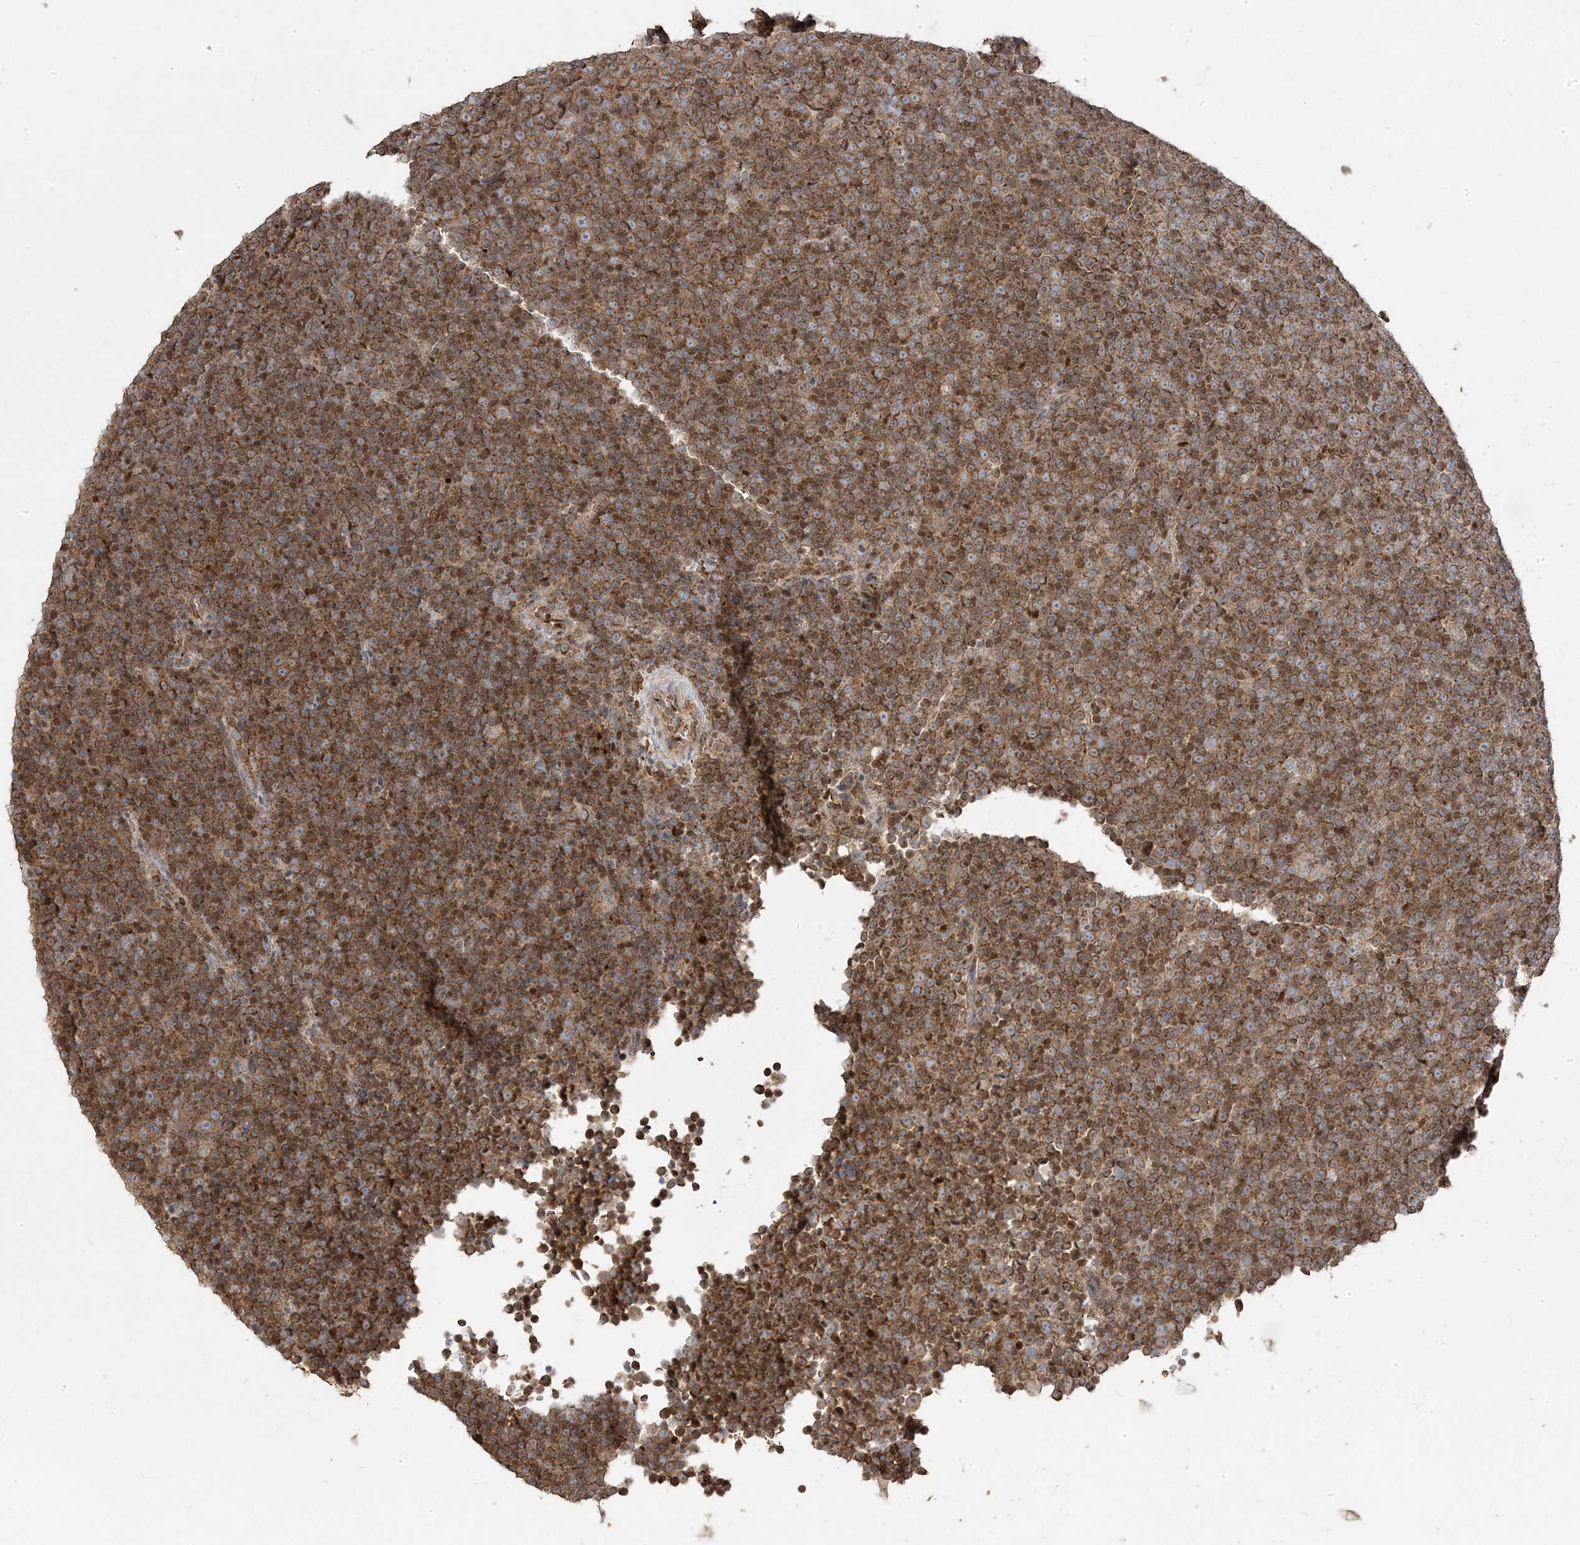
{"staining": {"intensity": "strong", "quantity": ">75%", "location": "cytoplasmic/membranous"}, "tissue": "lymphoma", "cell_type": "Tumor cells", "image_type": "cancer", "snomed": [{"axis": "morphology", "description": "Malignant lymphoma, non-Hodgkin's type, Low grade"}, {"axis": "topography", "description": "Lymph node"}], "caption": "This photomicrograph demonstrates immunohistochemistry (IHC) staining of malignant lymphoma, non-Hodgkin's type (low-grade), with high strong cytoplasmic/membranous staining in approximately >75% of tumor cells.", "gene": "PPOX", "patient": {"sex": "female", "age": 67}}